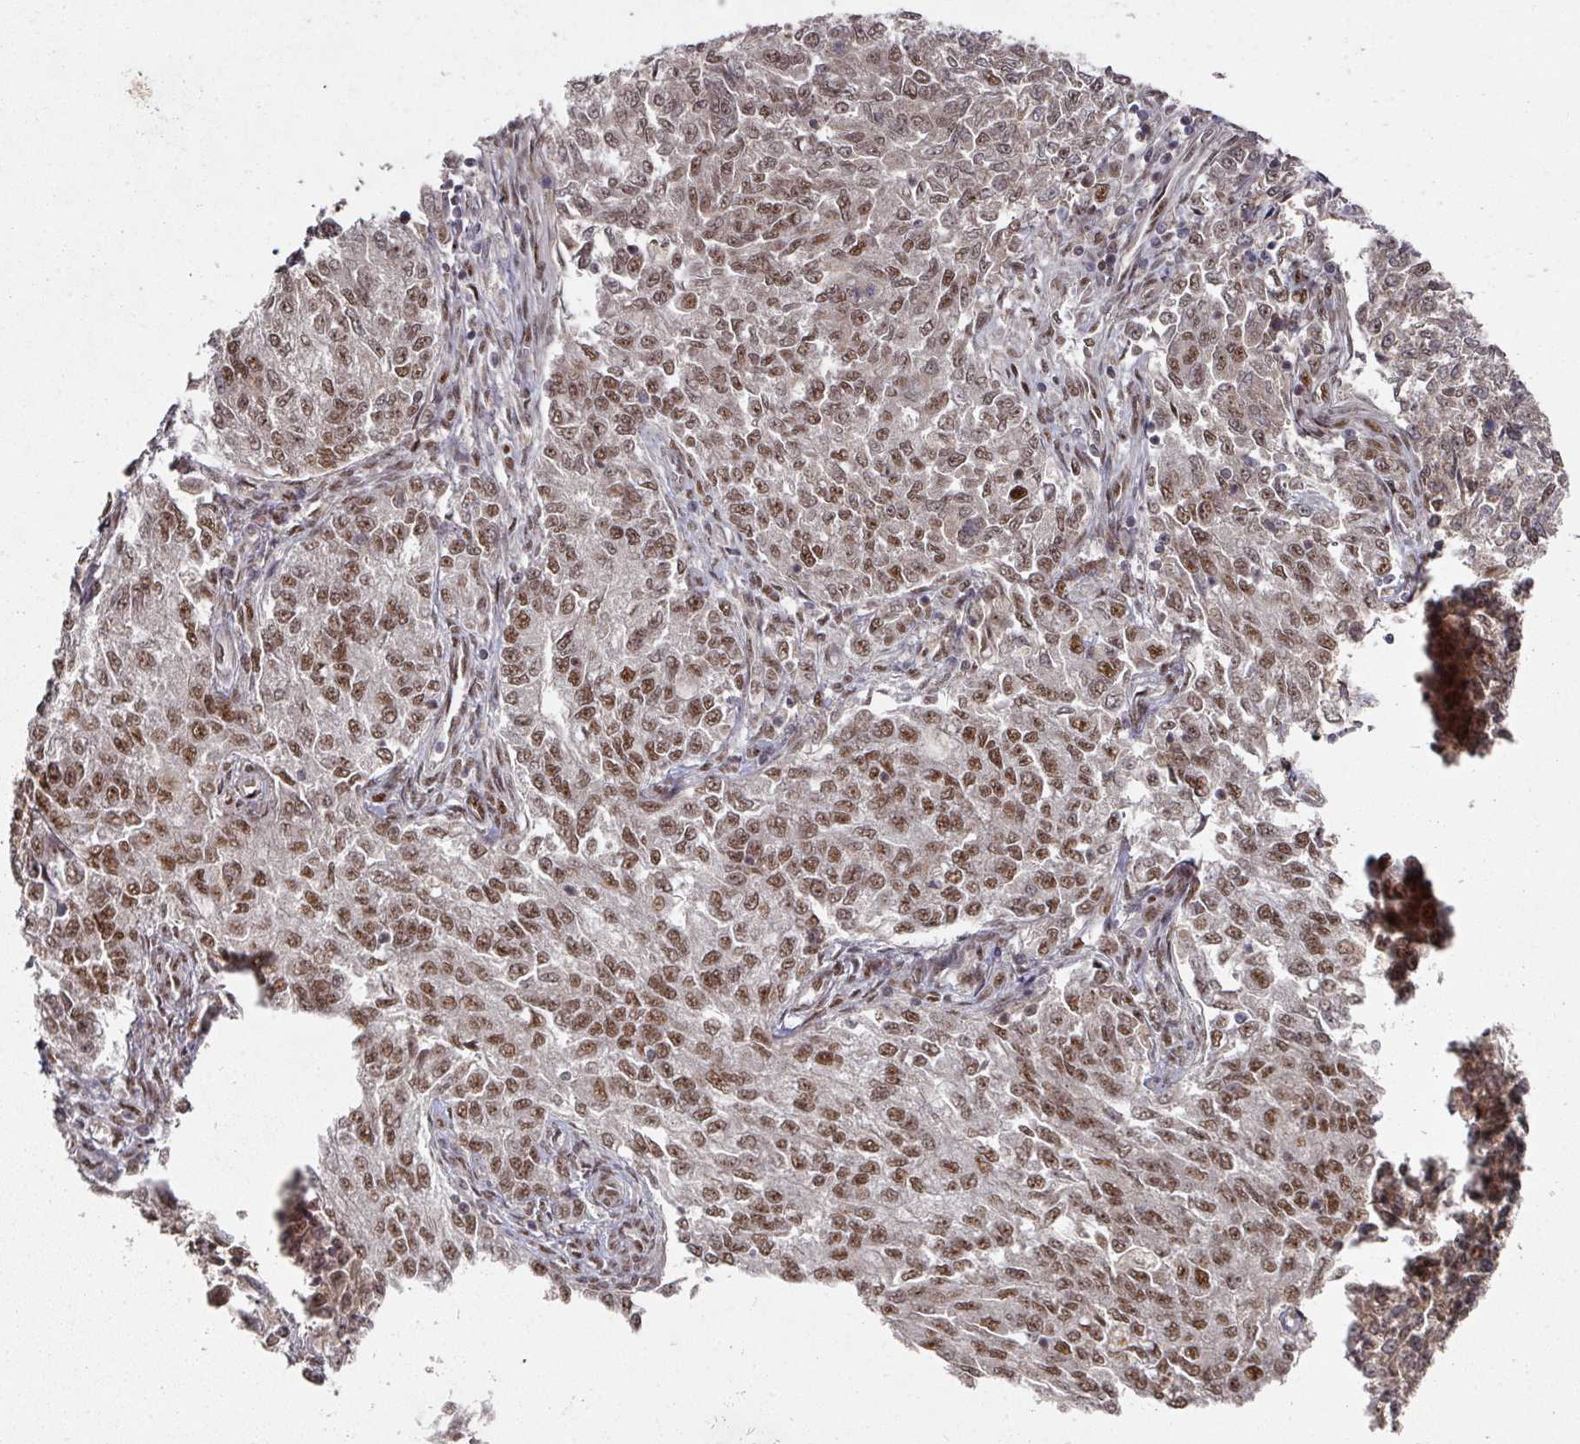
{"staining": {"intensity": "moderate", "quantity": ">75%", "location": "nuclear"}, "tissue": "endometrial cancer", "cell_type": "Tumor cells", "image_type": "cancer", "snomed": [{"axis": "morphology", "description": "Adenocarcinoma, NOS"}, {"axis": "topography", "description": "Endometrium"}], "caption": "An immunohistochemistry (IHC) photomicrograph of tumor tissue is shown. Protein staining in brown shows moderate nuclear positivity in endometrial cancer (adenocarcinoma) within tumor cells.", "gene": "MEPCE", "patient": {"sex": "female", "age": 50}}